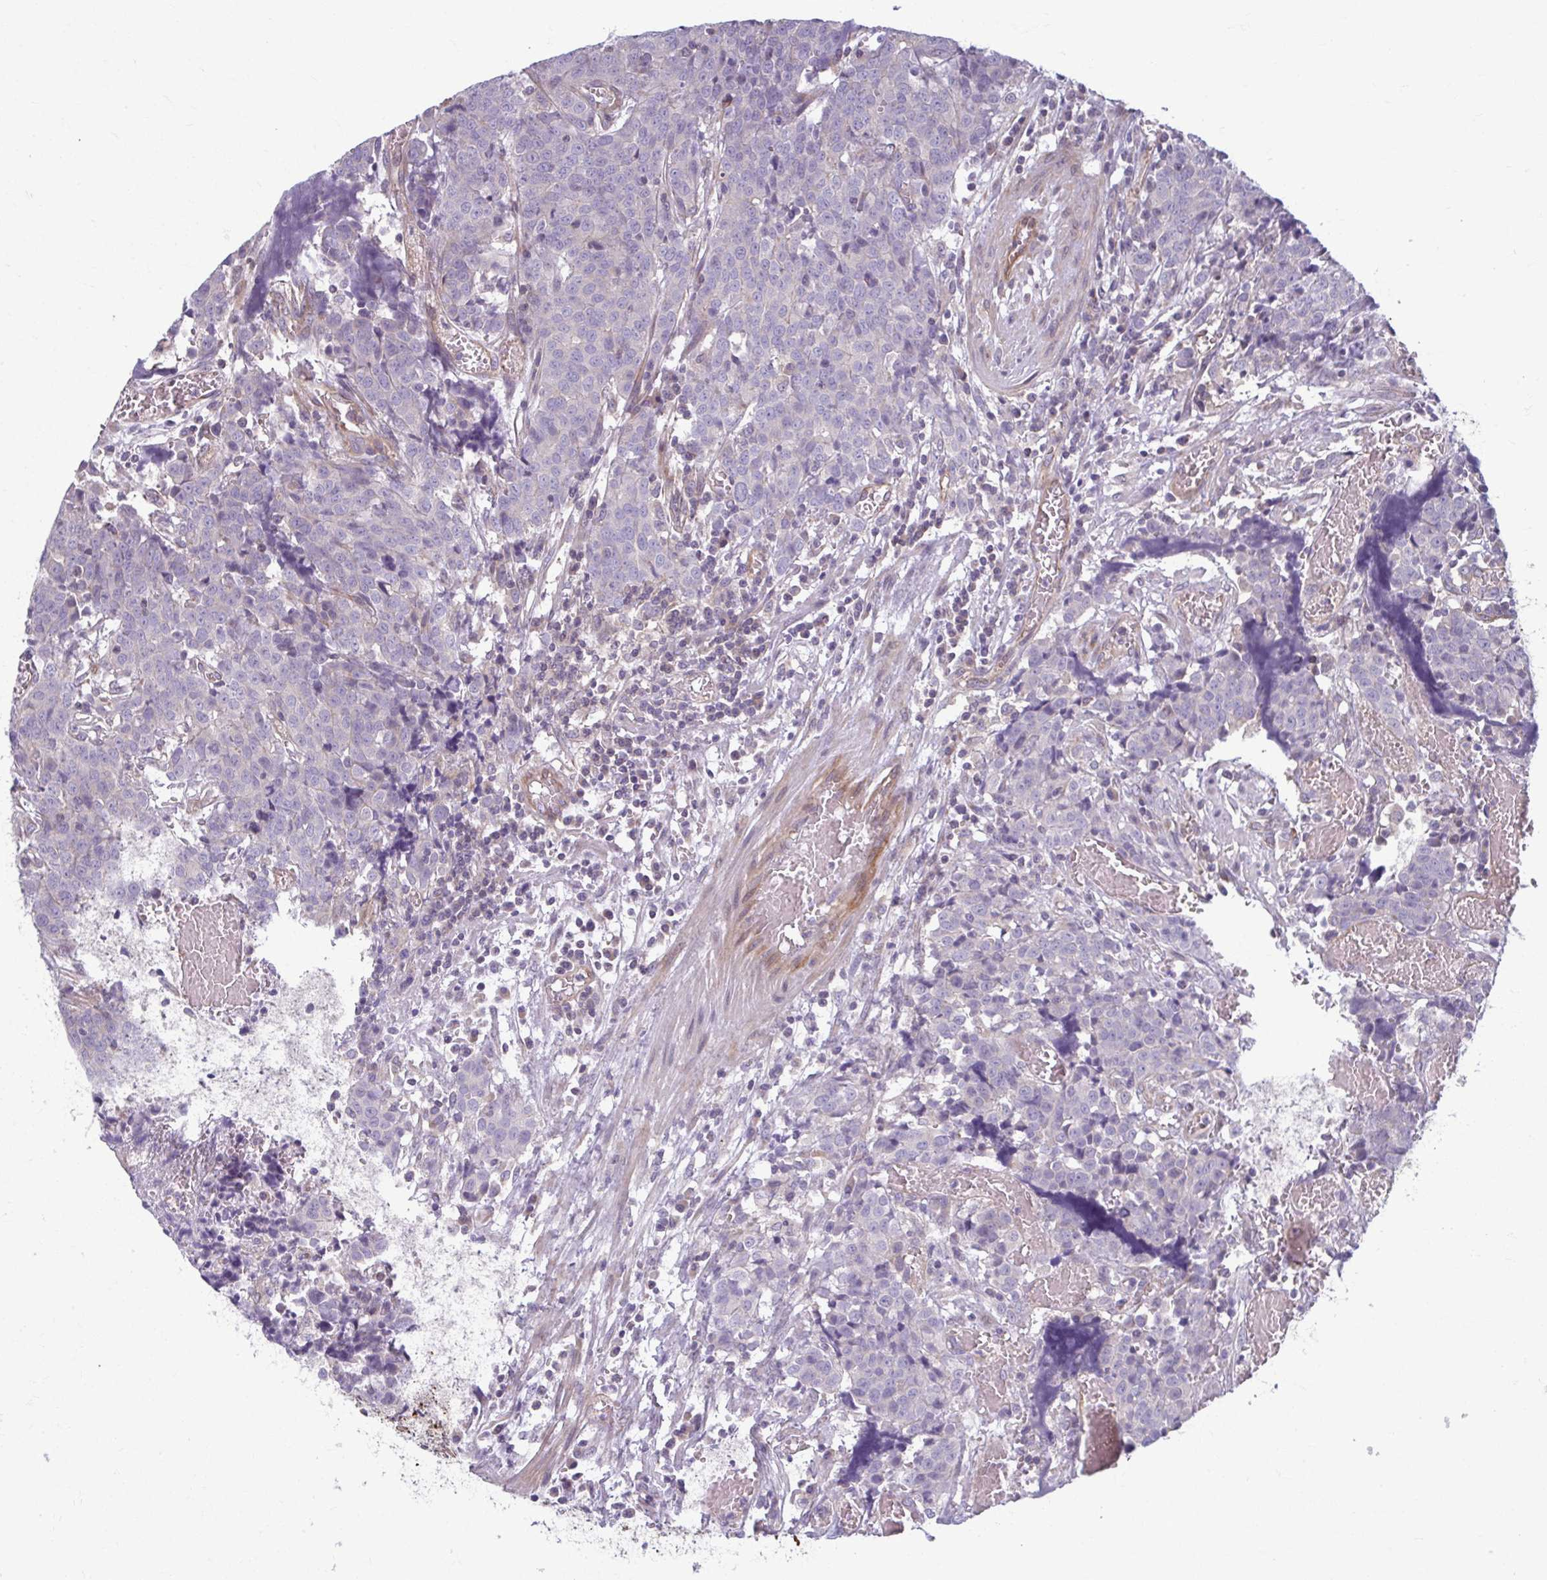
{"staining": {"intensity": "negative", "quantity": "none", "location": "none"}, "tissue": "prostate cancer", "cell_type": "Tumor cells", "image_type": "cancer", "snomed": [{"axis": "morphology", "description": "Adenocarcinoma, High grade"}, {"axis": "topography", "description": "Prostate and seminal vesicle, NOS"}], "caption": "Immunohistochemistry (IHC) image of high-grade adenocarcinoma (prostate) stained for a protein (brown), which demonstrates no positivity in tumor cells.", "gene": "EID2B", "patient": {"sex": "male", "age": 60}}